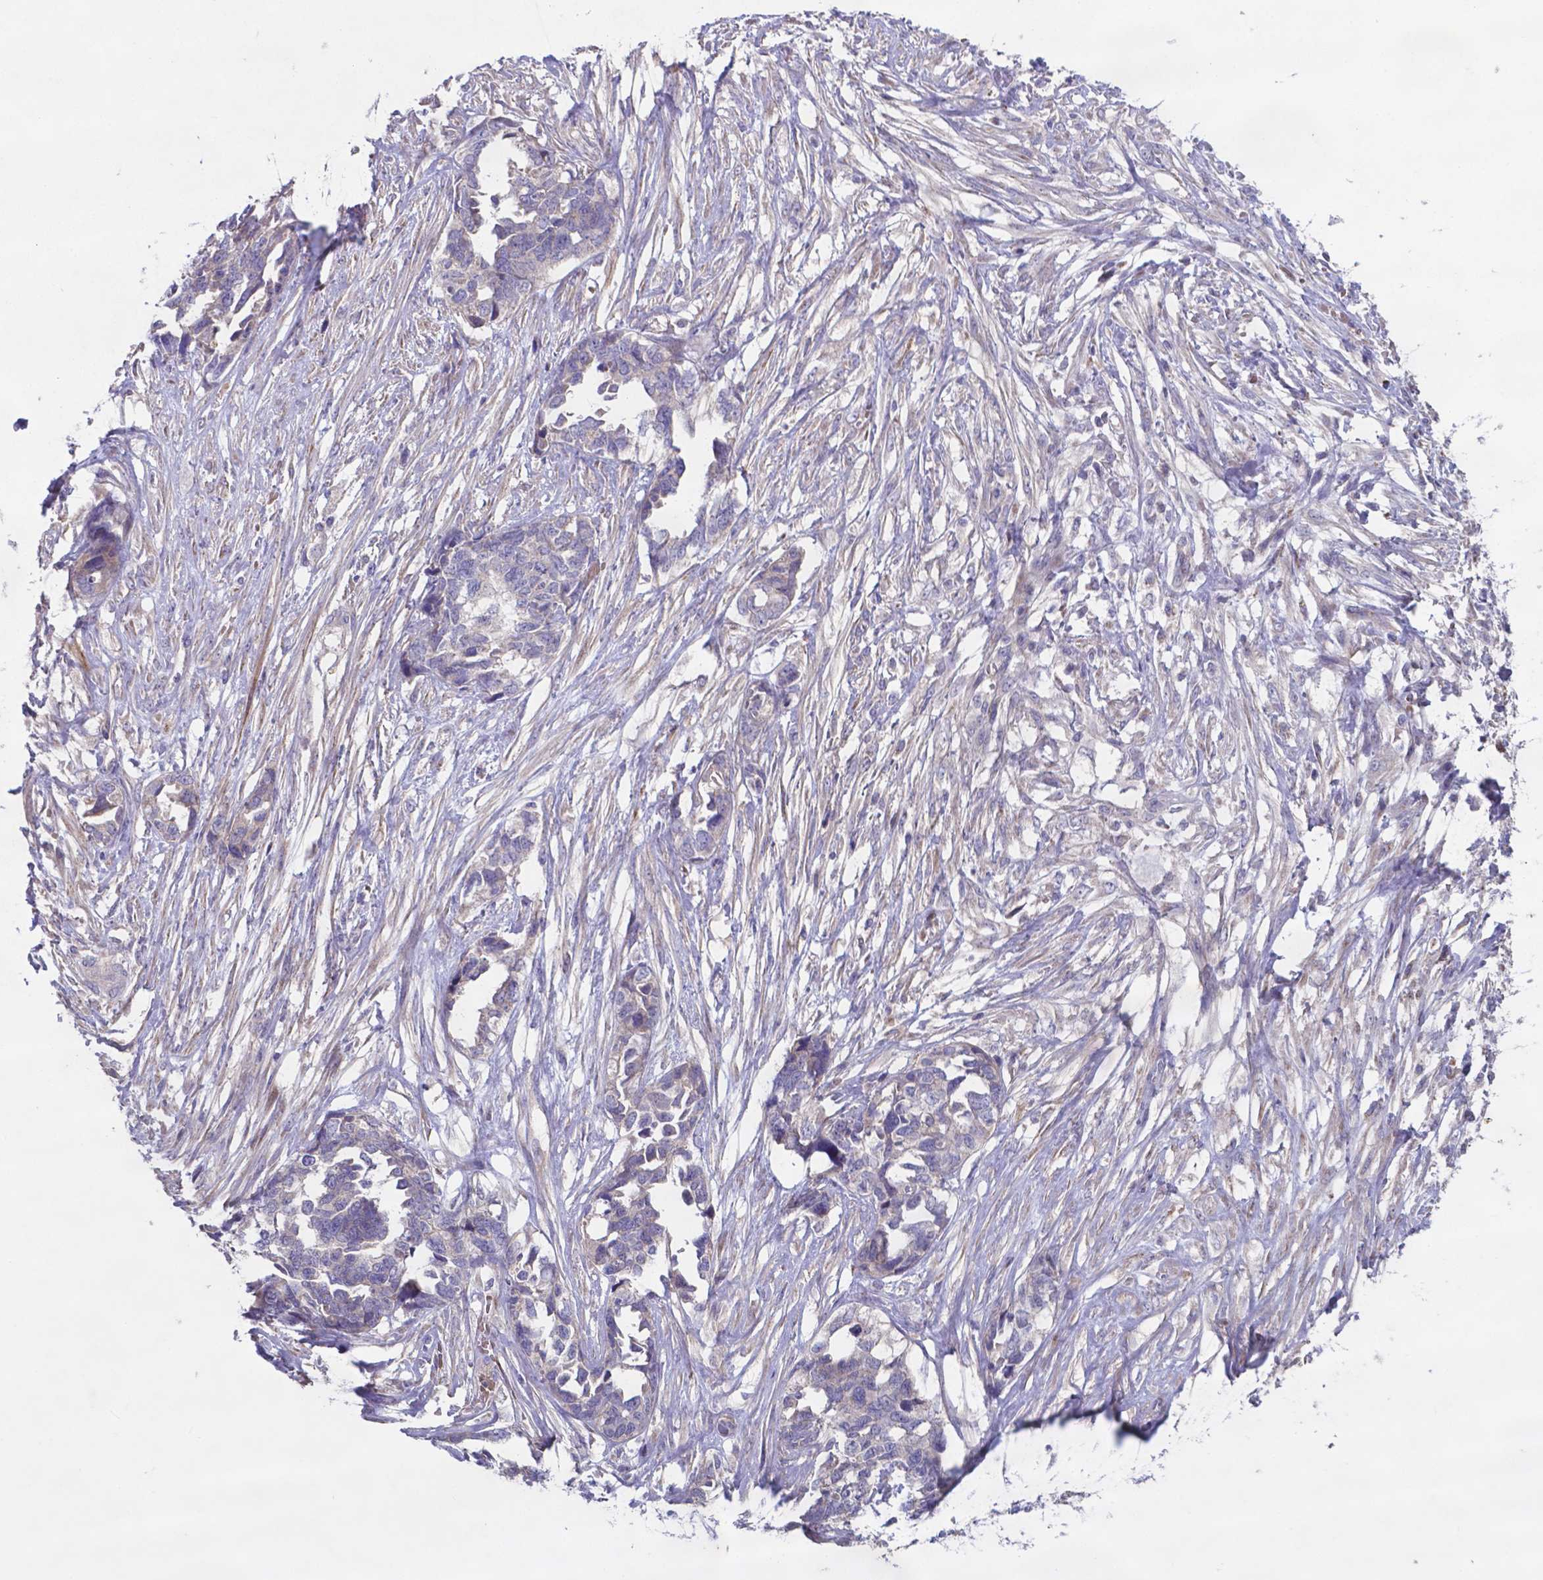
{"staining": {"intensity": "negative", "quantity": "none", "location": "none"}, "tissue": "ovarian cancer", "cell_type": "Tumor cells", "image_type": "cancer", "snomed": [{"axis": "morphology", "description": "Cystadenocarcinoma, serous, NOS"}, {"axis": "topography", "description": "Ovary"}], "caption": "Protein analysis of ovarian cancer reveals no significant positivity in tumor cells.", "gene": "TYRO3", "patient": {"sex": "female", "age": 69}}